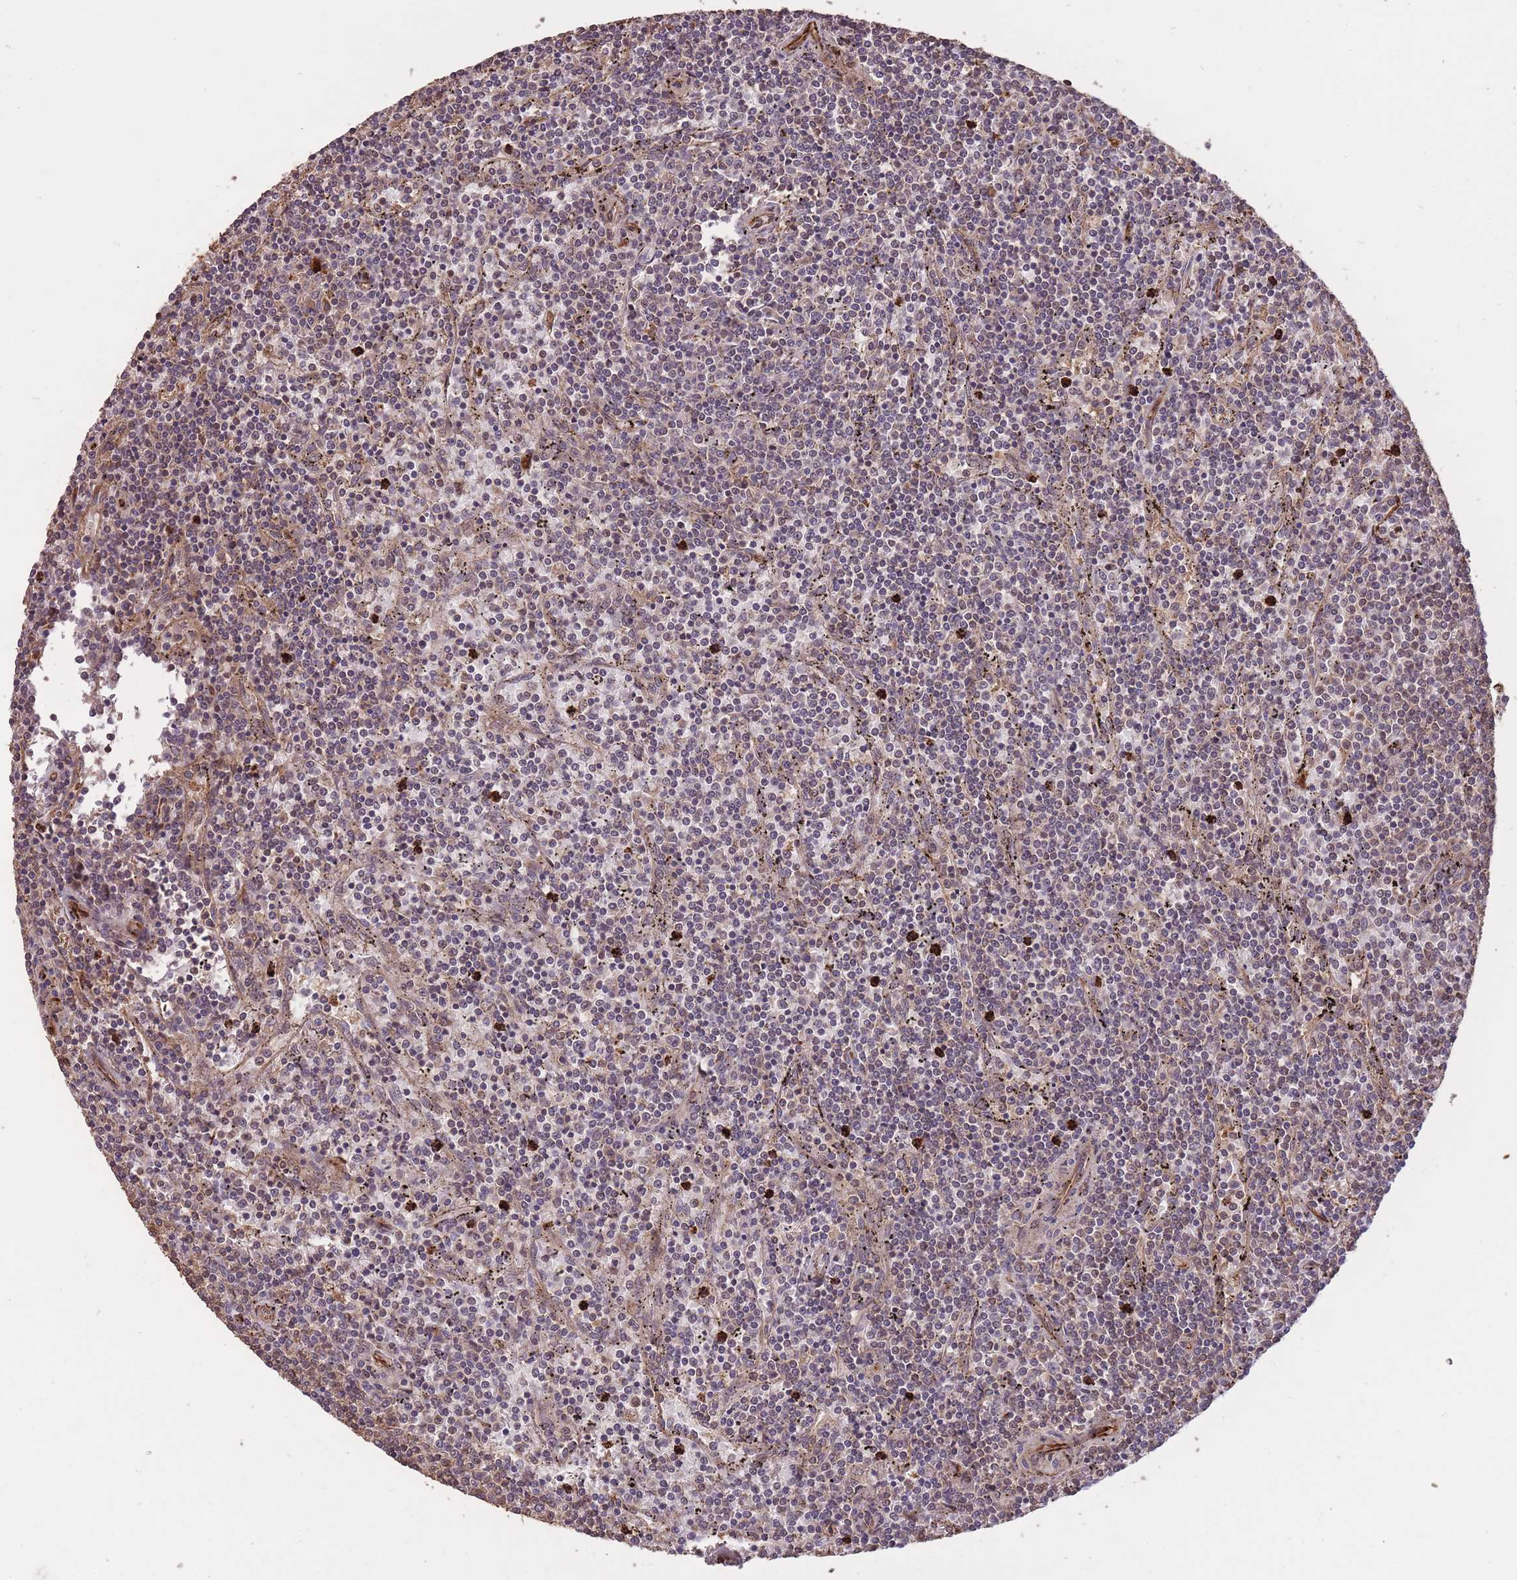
{"staining": {"intensity": "negative", "quantity": "none", "location": "none"}, "tissue": "lymphoma", "cell_type": "Tumor cells", "image_type": "cancer", "snomed": [{"axis": "morphology", "description": "Malignant lymphoma, non-Hodgkin's type, Low grade"}, {"axis": "topography", "description": "Spleen"}], "caption": "High magnification brightfield microscopy of lymphoma stained with DAB (brown) and counterstained with hematoxylin (blue): tumor cells show no significant staining.", "gene": "ERBB3", "patient": {"sex": "female", "age": 50}}